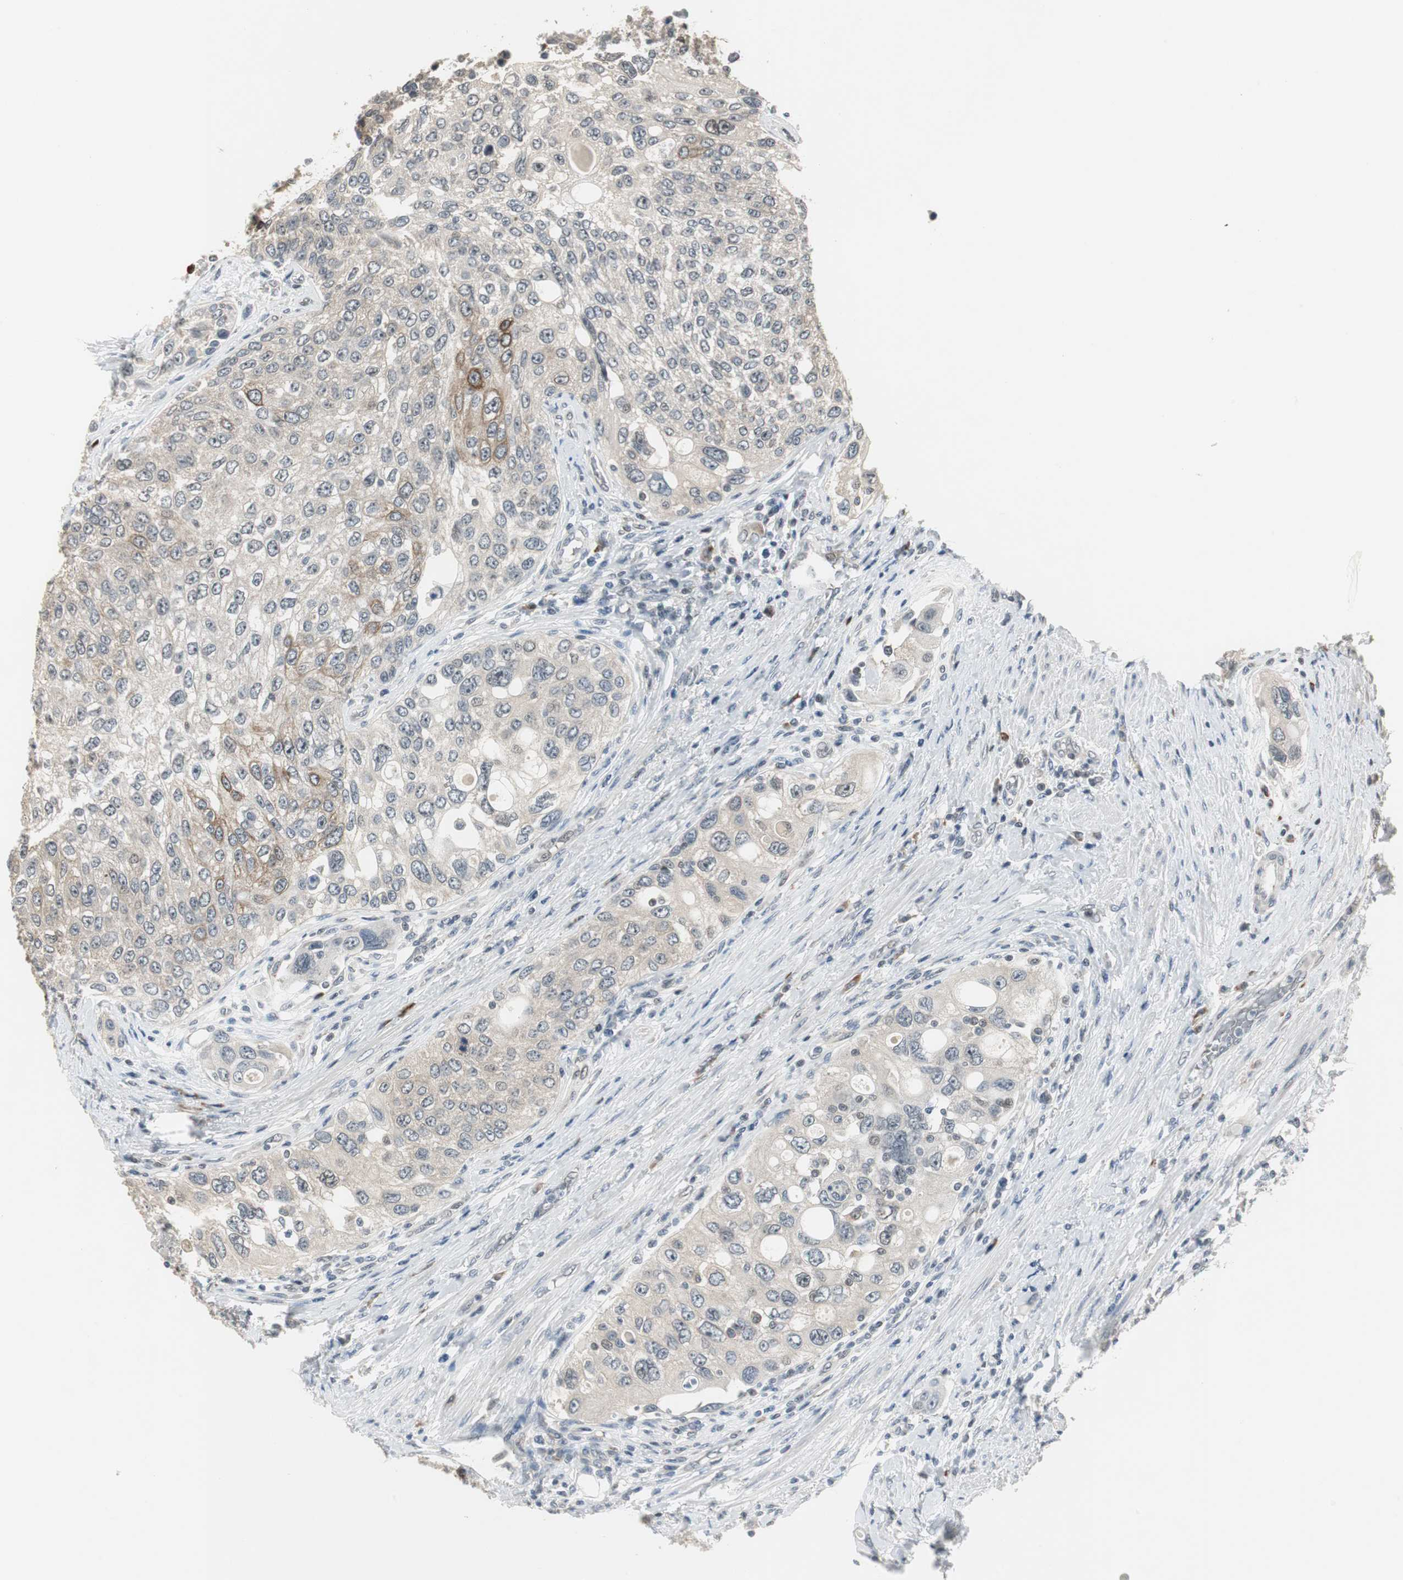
{"staining": {"intensity": "weak", "quantity": "25%-75%", "location": "cytoplasmic/membranous"}, "tissue": "urothelial cancer", "cell_type": "Tumor cells", "image_type": "cancer", "snomed": [{"axis": "morphology", "description": "Urothelial carcinoma, High grade"}, {"axis": "topography", "description": "Urinary bladder"}], "caption": "Human urothelial cancer stained for a protein (brown) exhibits weak cytoplasmic/membranous positive expression in about 25%-75% of tumor cells.", "gene": "CCT5", "patient": {"sex": "female", "age": 56}}